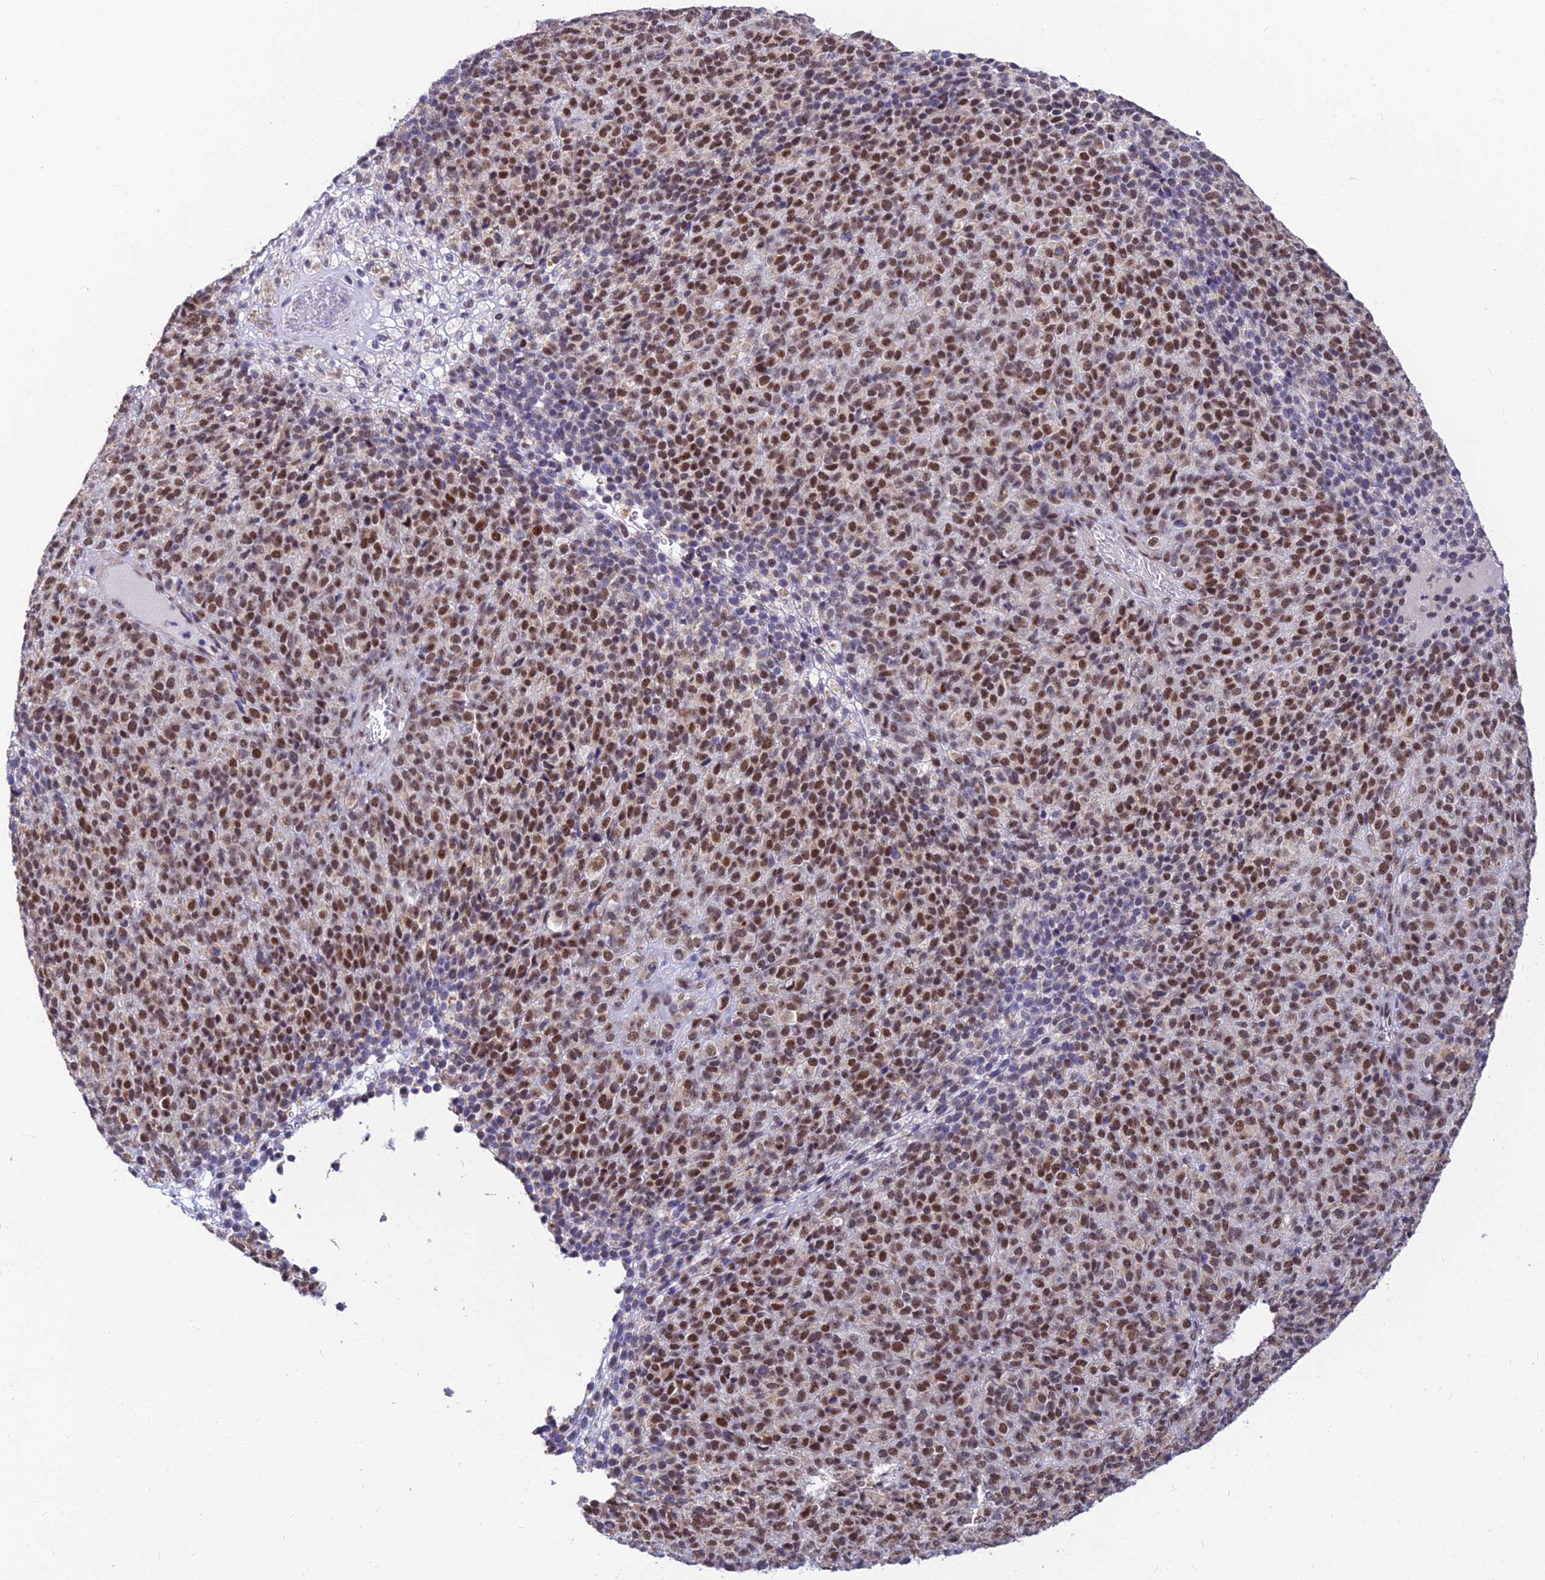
{"staining": {"intensity": "moderate", "quantity": ">75%", "location": "nuclear"}, "tissue": "melanoma", "cell_type": "Tumor cells", "image_type": "cancer", "snomed": [{"axis": "morphology", "description": "Malignant melanoma, Metastatic site"}, {"axis": "topography", "description": "Brain"}], "caption": "Immunohistochemical staining of human melanoma displays medium levels of moderate nuclear positivity in about >75% of tumor cells. (brown staining indicates protein expression, while blue staining denotes nuclei).", "gene": "C2orf49", "patient": {"sex": "female", "age": 56}}